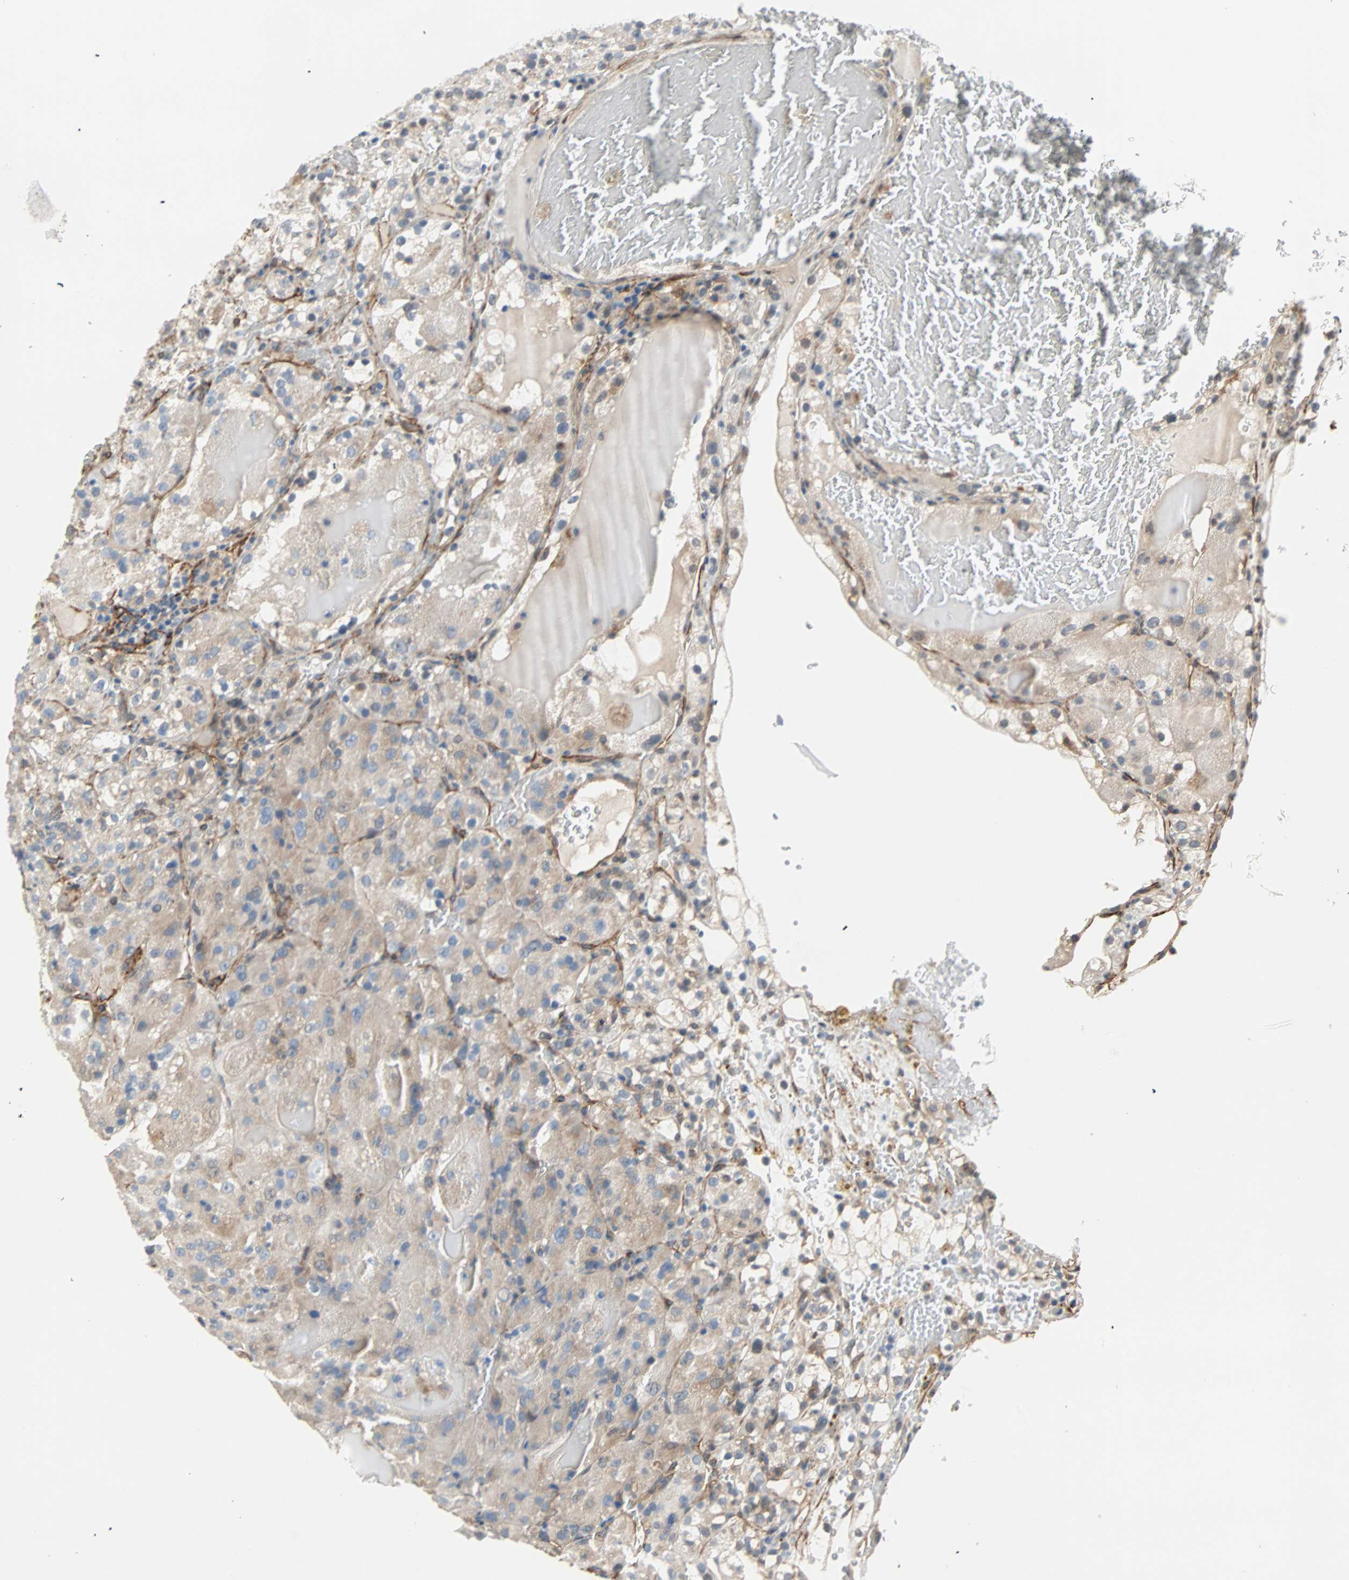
{"staining": {"intensity": "weak", "quantity": "25%-75%", "location": "cytoplasmic/membranous"}, "tissue": "renal cancer", "cell_type": "Tumor cells", "image_type": "cancer", "snomed": [{"axis": "morphology", "description": "Normal tissue, NOS"}, {"axis": "morphology", "description": "Adenocarcinoma, NOS"}, {"axis": "topography", "description": "Kidney"}], "caption": "There is low levels of weak cytoplasmic/membranous expression in tumor cells of renal cancer, as demonstrated by immunohistochemical staining (brown color).", "gene": "EPB41L2", "patient": {"sex": "male", "age": 61}}